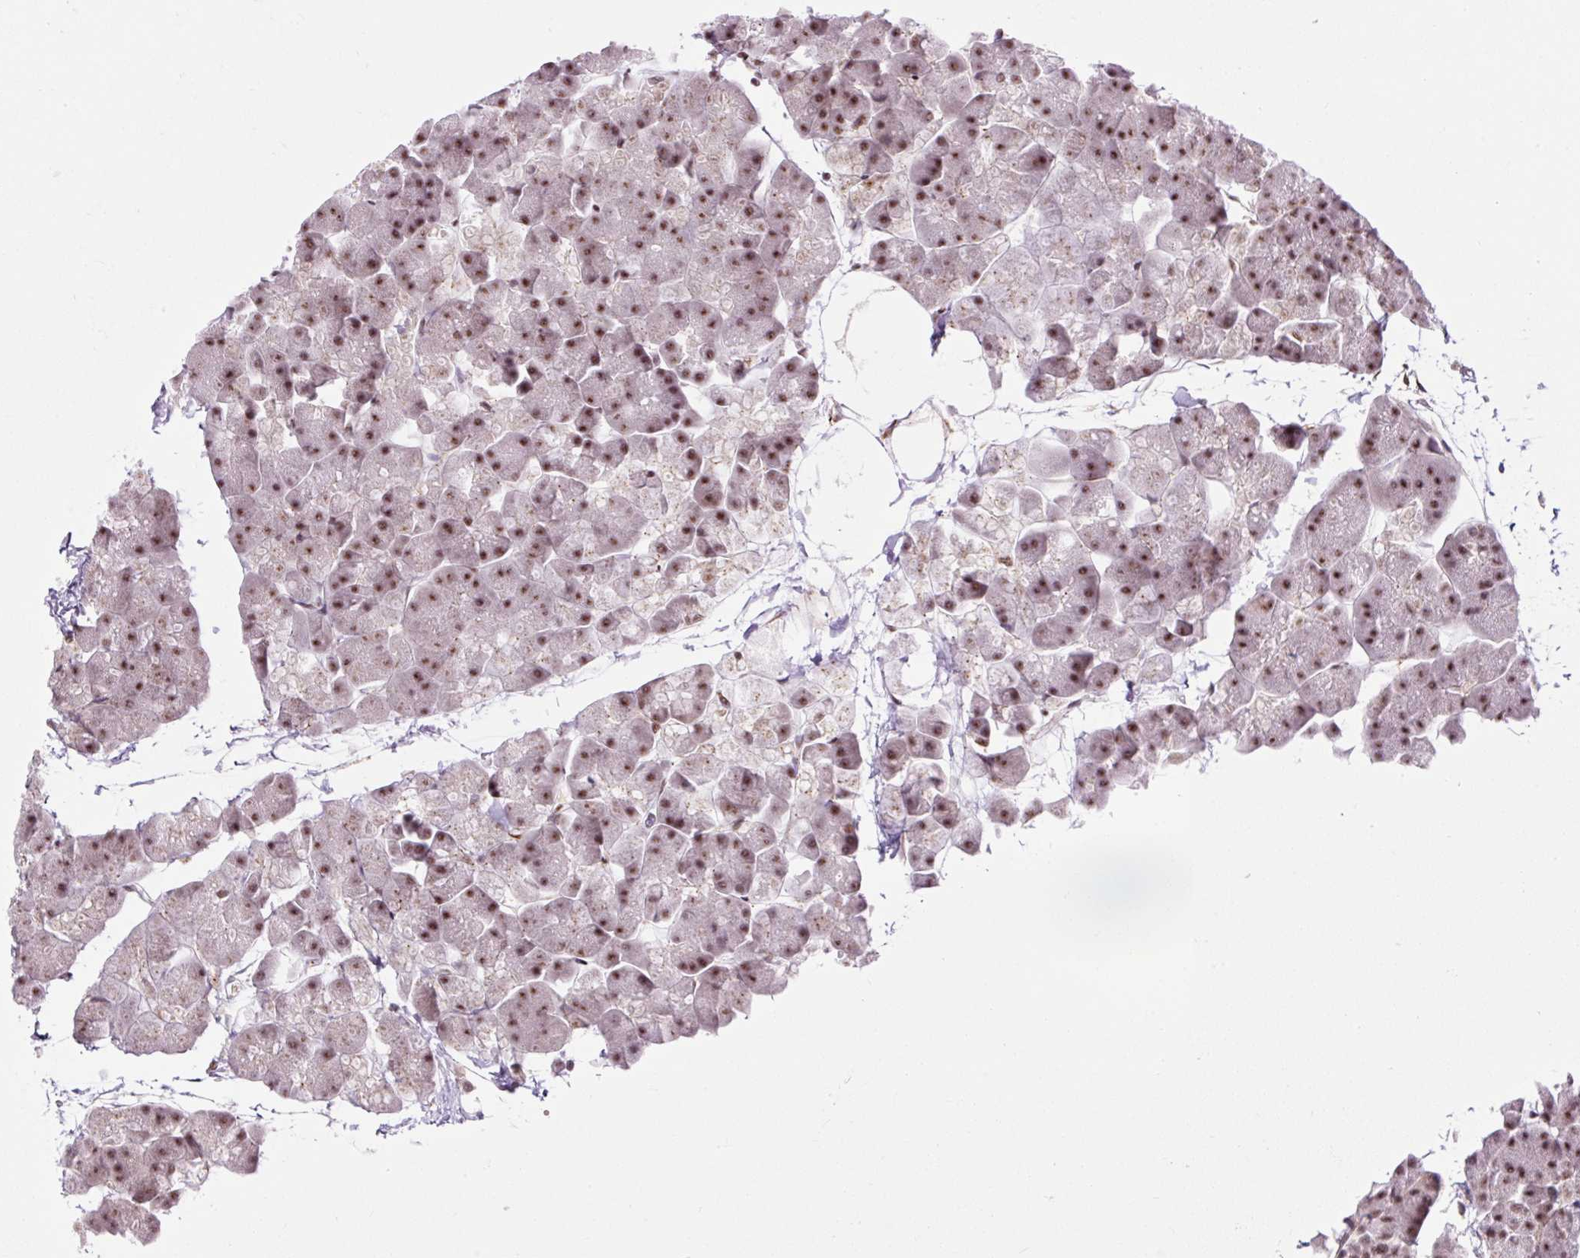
{"staining": {"intensity": "moderate", "quantity": ">75%", "location": "nuclear"}, "tissue": "pancreas", "cell_type": "Exocrine glandular cells", "image_type": "normal", "snomed": [{"axis": "morphology", "description": "Normal tissue, NOS"}, {"axis": "topography", "description": "Pancreas"}], "caption": "Unremarkable pancreas was stained to show a protein in brown. There is medium levels of moderate nuclear staining in about >75% of exocrine glandular cells.", "gene": "FMC1", "patient": {"sex": "male", "age": 35}}